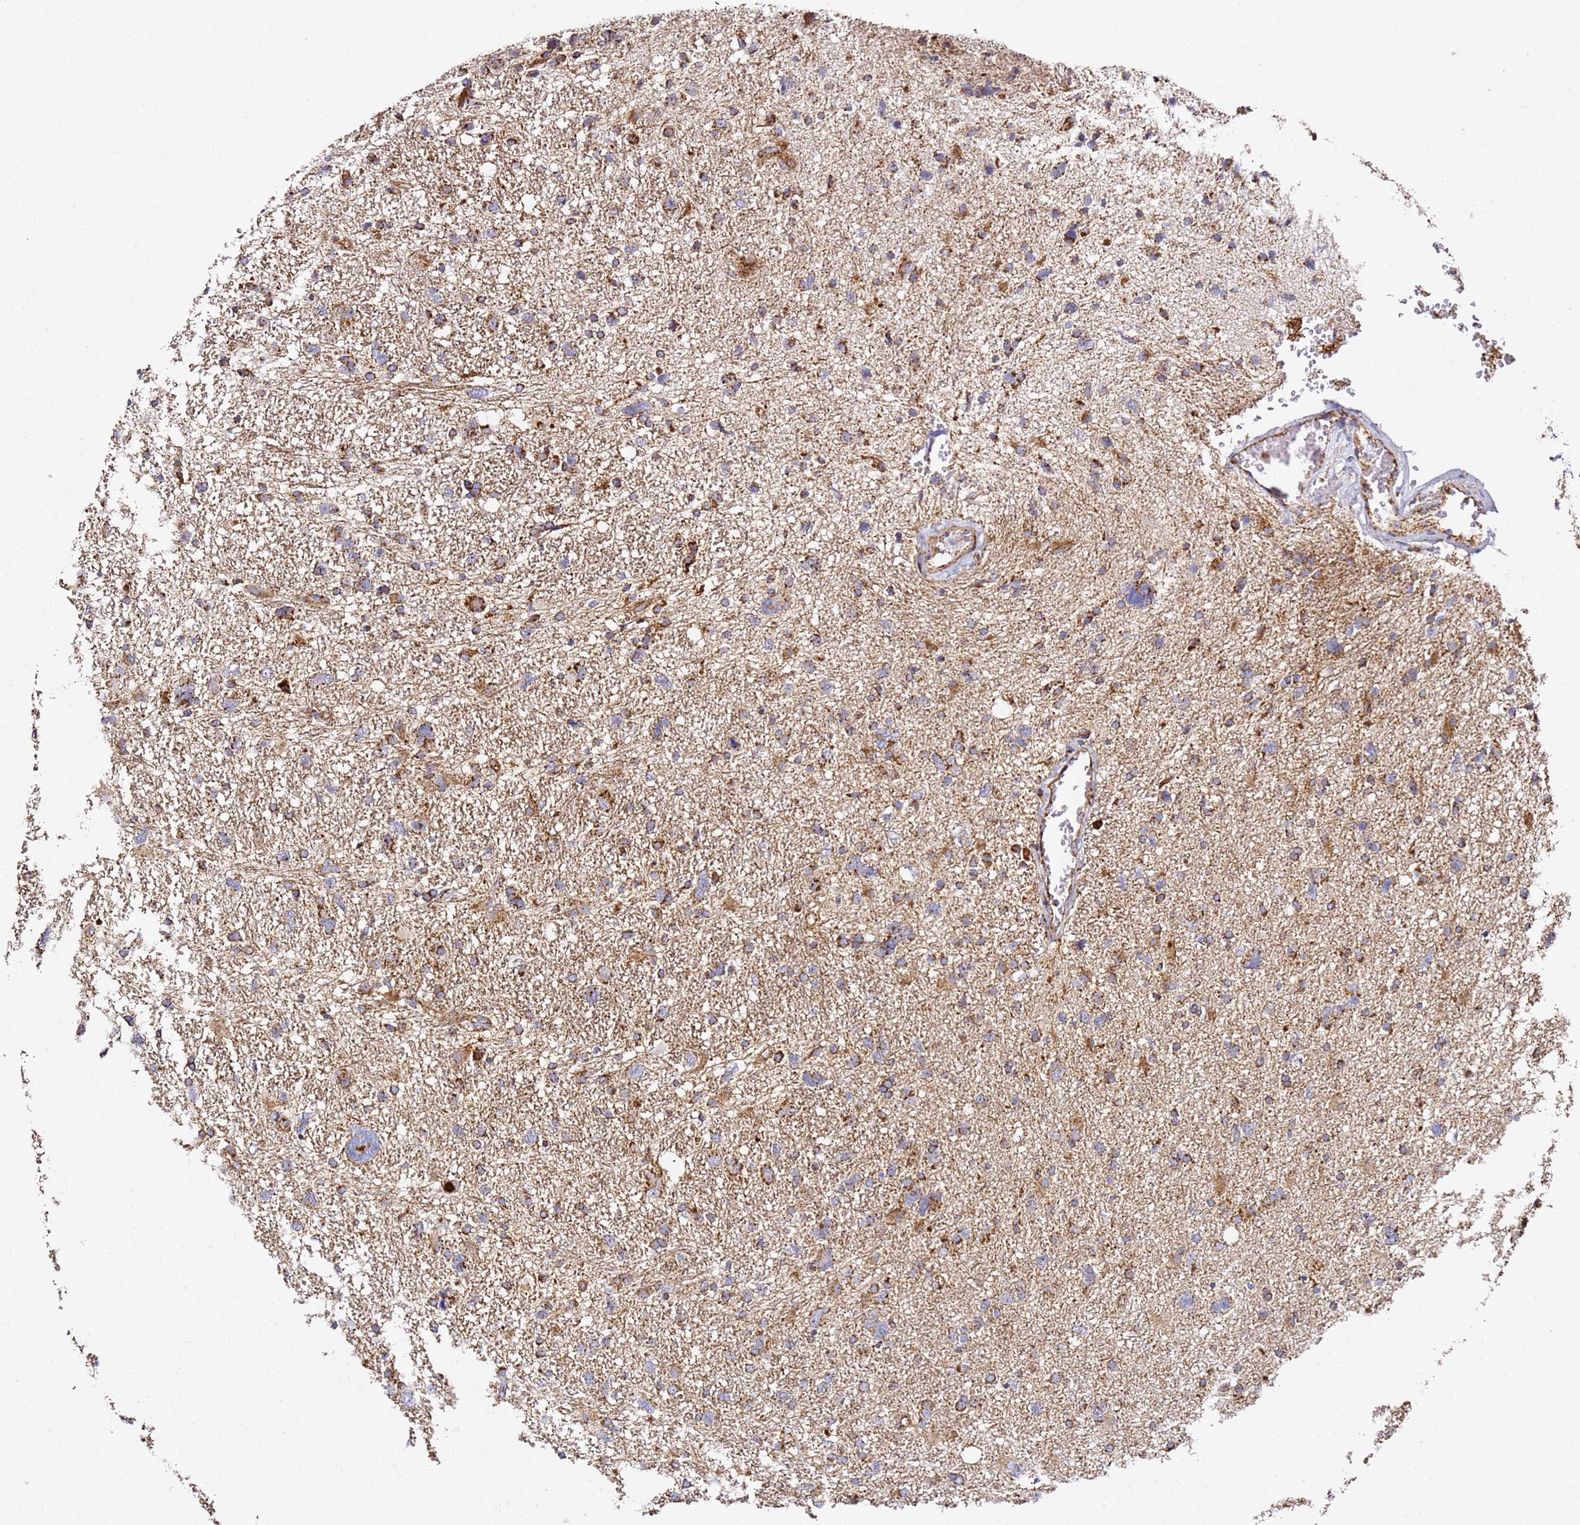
{"staining": {"intensity": "strong", "quantity": "25%-75%", "location": "cytoplasmic/membranous"}, "tissue": "glioma", "cell_type": "Tumor cells", "image_type": "cancer", "snomed": [{"axis": "morphology", "description": "Glioma, malignant, High grade"}, {"axis": "topography", "description": "Brain"}], "caption": "Protein staining of malignant glioma (high-grade) tissue reveals strong cytoplasmic/membranous positivity in approximately 25%-75% of tumor cells. (DAB = brown stain, brightfield microscopy at high magnification).", "gene": "NDUFA3", "patient": {"sex": "male", "age": 61}}